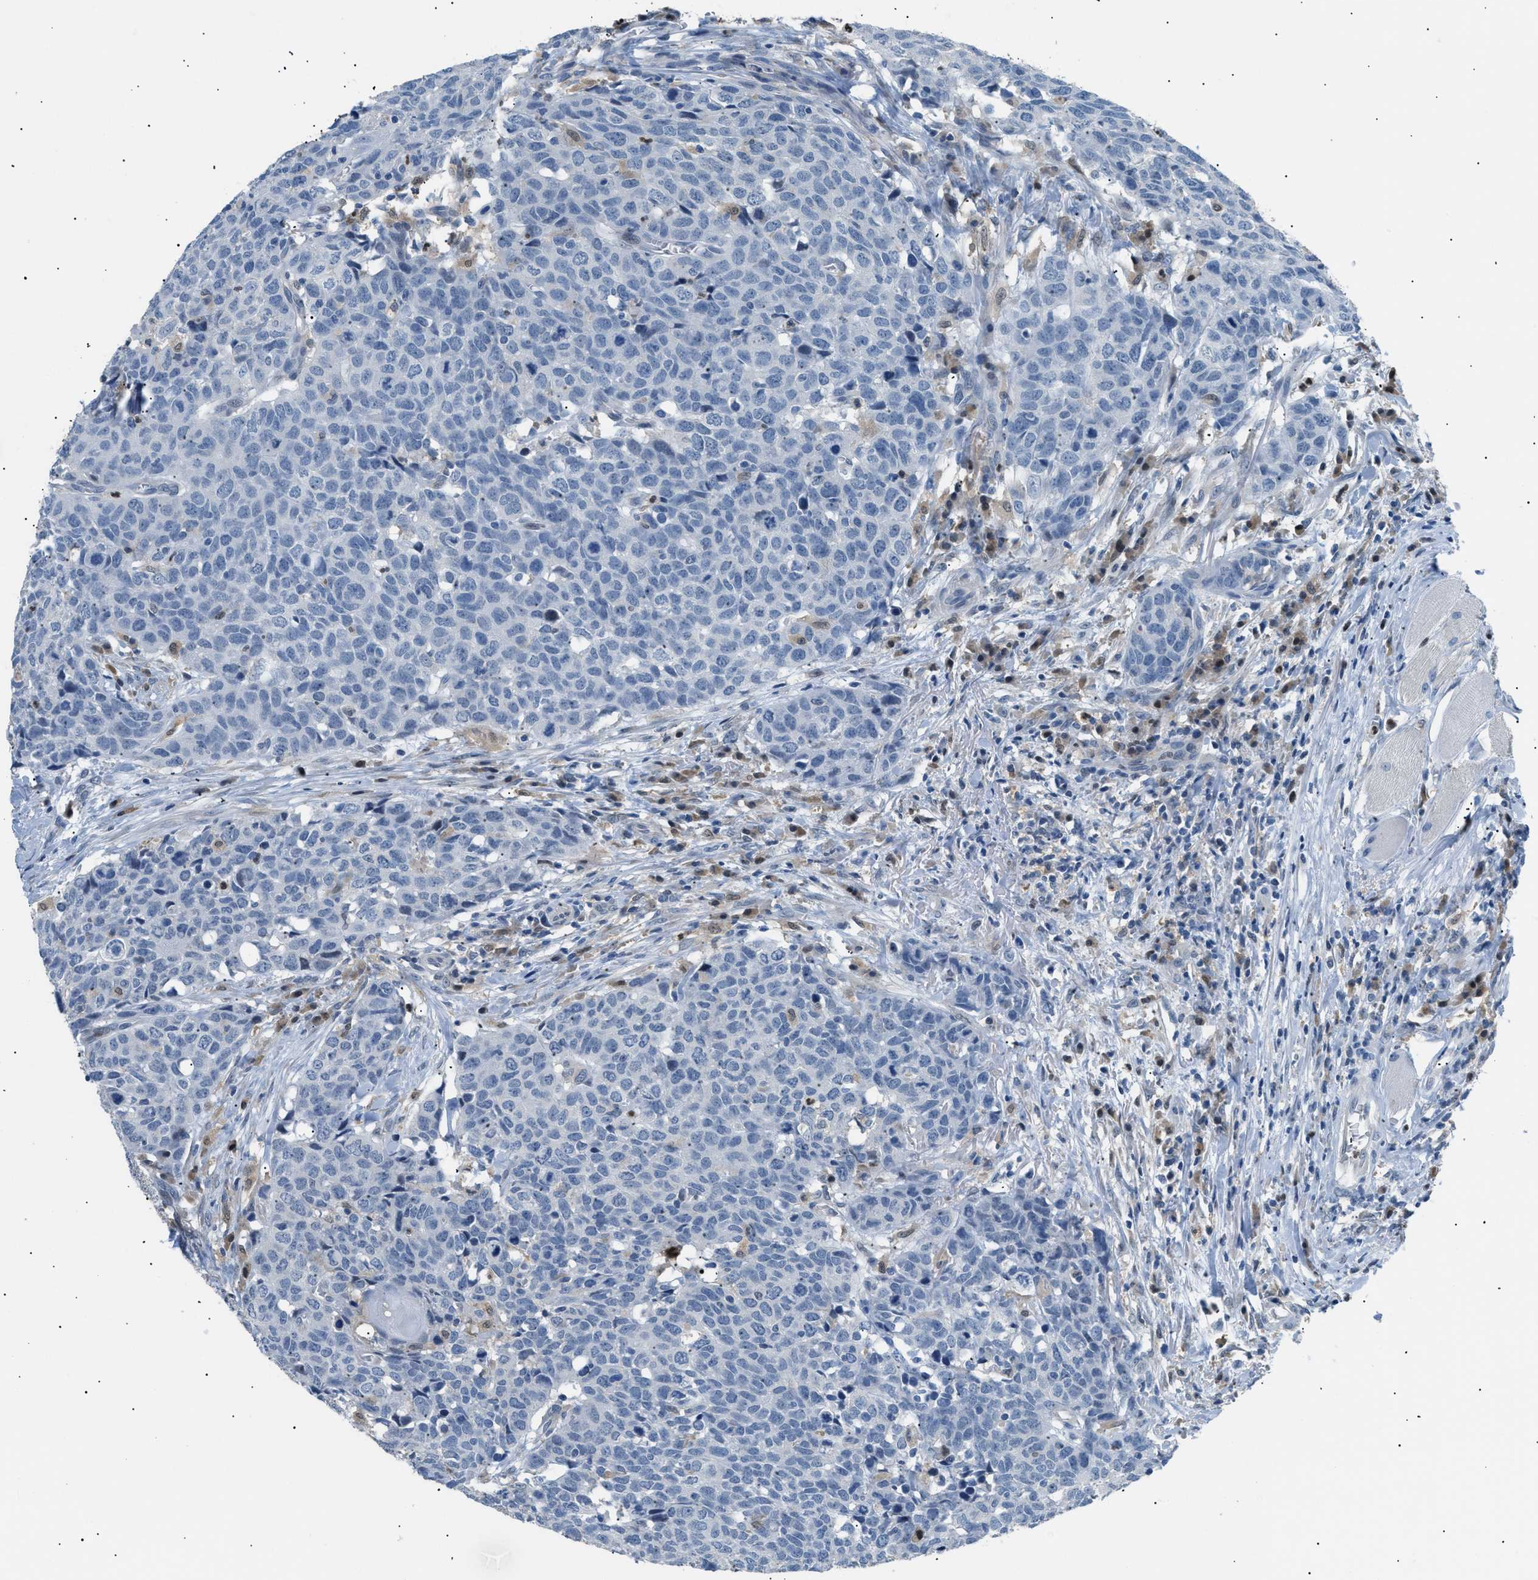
{"staining": {"intensity": "negative", "quantity": "none", "location": "none"}, "tissue": "head and neck cancer", "cell_type": "Tumor cells", "image_type": "cancer", "snomed": [{"axis": "morphology", "description": "Squamous cell carcinoma, NOS"}, {"axis": "topography", "description": "Head-Neck"}], "caption": "An image of squamous cell carcinoma (head and neck) stained for a protein displays no brown staining in tumor cells. Brightfield microscopy of immunohistochemistry (IHC) stained with DAB (3,3'-diaminobenzidine) (brown) and hematoxylin (blue), captured at high magnification.", "gene": "AKR1A1", "patient": {"sex": "male", "age": 66}}